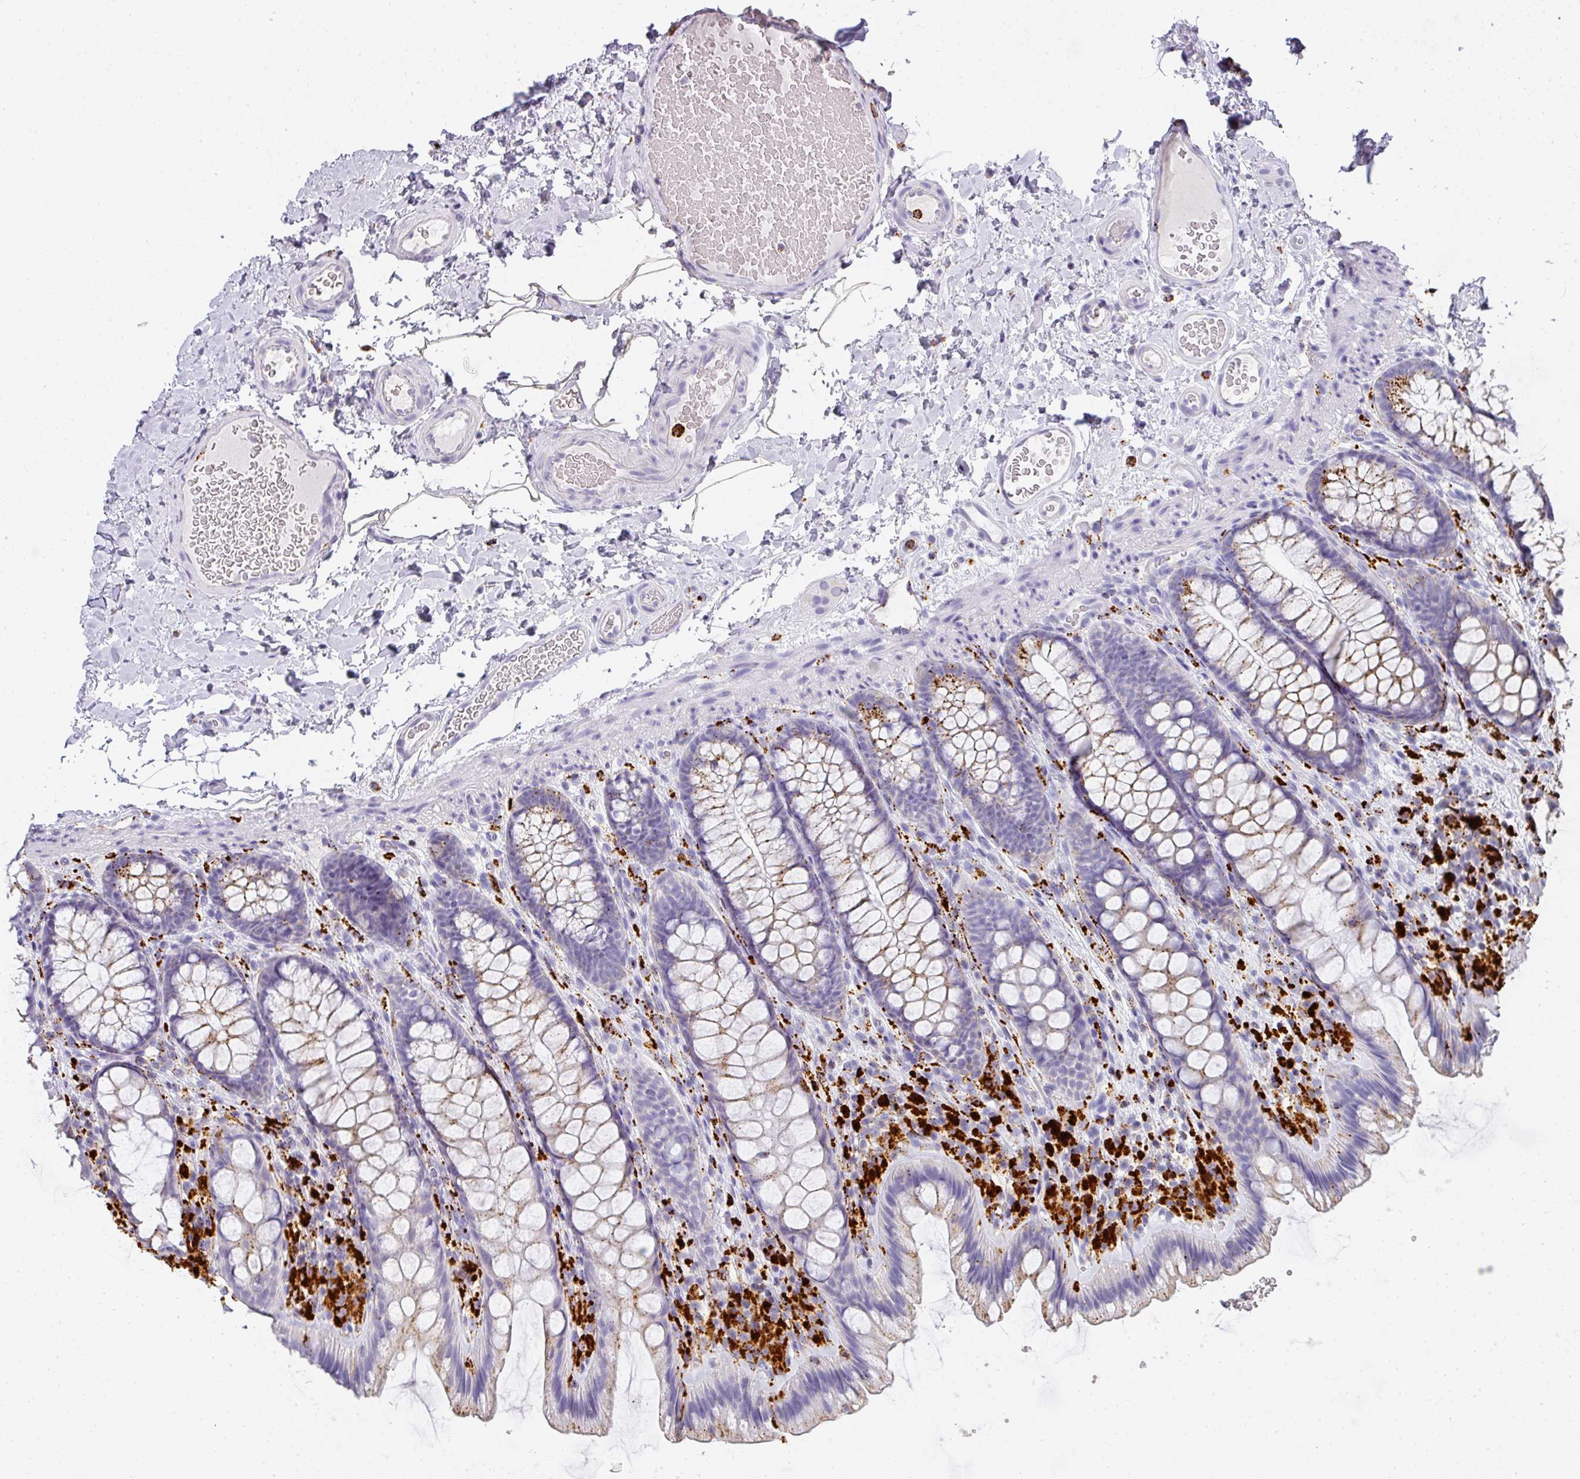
{"staining": {"intensity": "negative", "quantity": "none", "location": "none"}, "tissue": "colon", "cell_type": "Endothelial cells", "image_type": "normal", "snomed": [{"axis": "morphology", "description": "Normal tissue, NOS"}, {"axis": "topography", "description": "Colon"}], "caption": "Immunohistochemical staining of normal colon displays no significant staining in endothelial cells. (Stains: DAB (3,3'-diaminobenzidine) IHC with hematoxylin counter stain, Microscopy: brightfield microscopy at high magnification).", "gene": "MMACHC", "patient": {"sex": "male", "age": 46}}